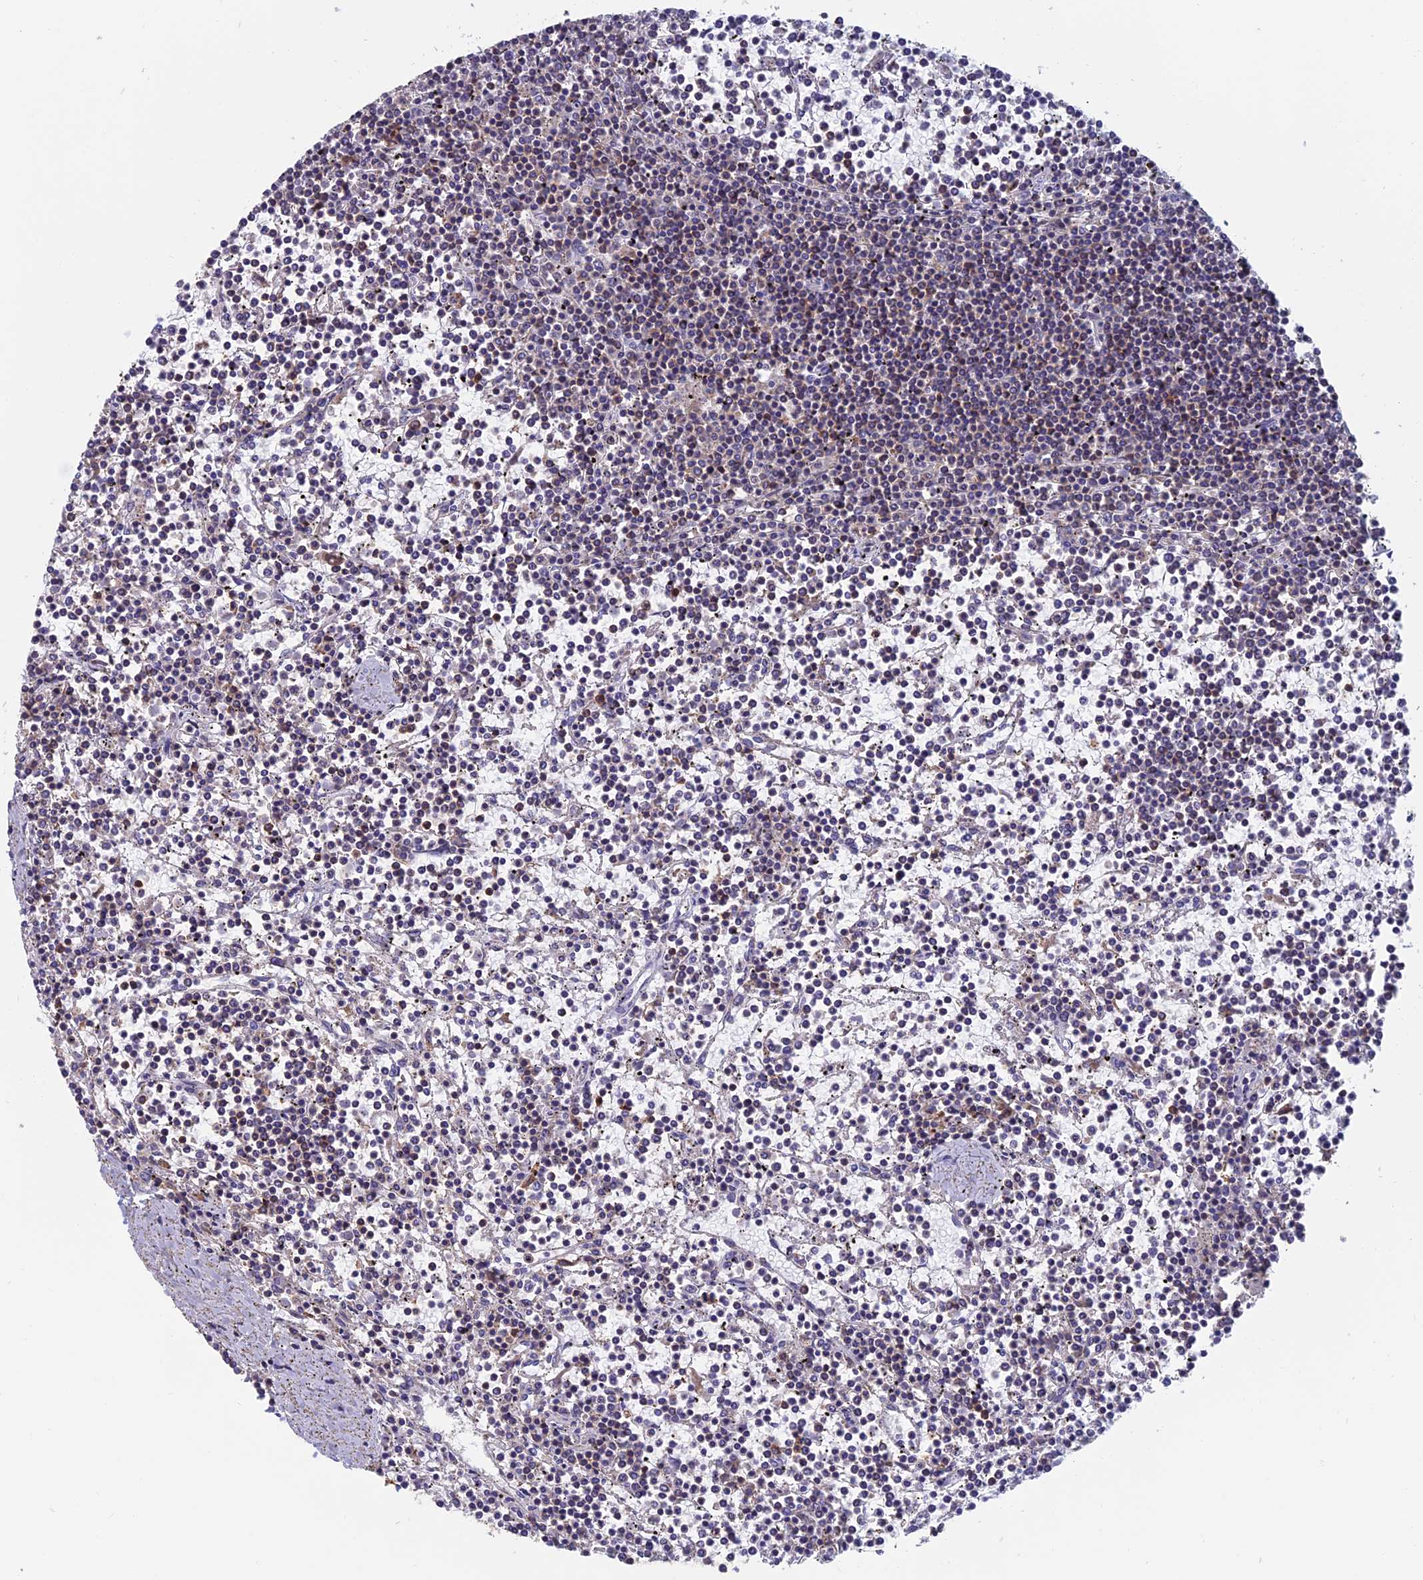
{"staining": {"intensity": "weak", "quantity": "25%-75%", "location": "cytoplasmic/membranous"}, "tissue": "lymphoma", "cell_type": "Tumor cells", "image_type": "cancer", "snomed": [{"axis": "morphology", "description": "Malignant lymphoma, non-Hodgkin's type, Low grade"}, {"axis": "topography", "description": "Spleen"}], "caption": "High-magnification brightfield microscopy of lymphoma stained with DAB (brown) and counterstained with hematoxylin (blue). tumor cells exhibit weak cytoplasmic/membranous staining is identified in approximately25%-75% of cells. (DAB (3,3'-diaminobenzidine) IHC with brightfield microscopy, high magnification).", "gene": "HSD17B8", "patient": {"sex": "female", "age": 19}}